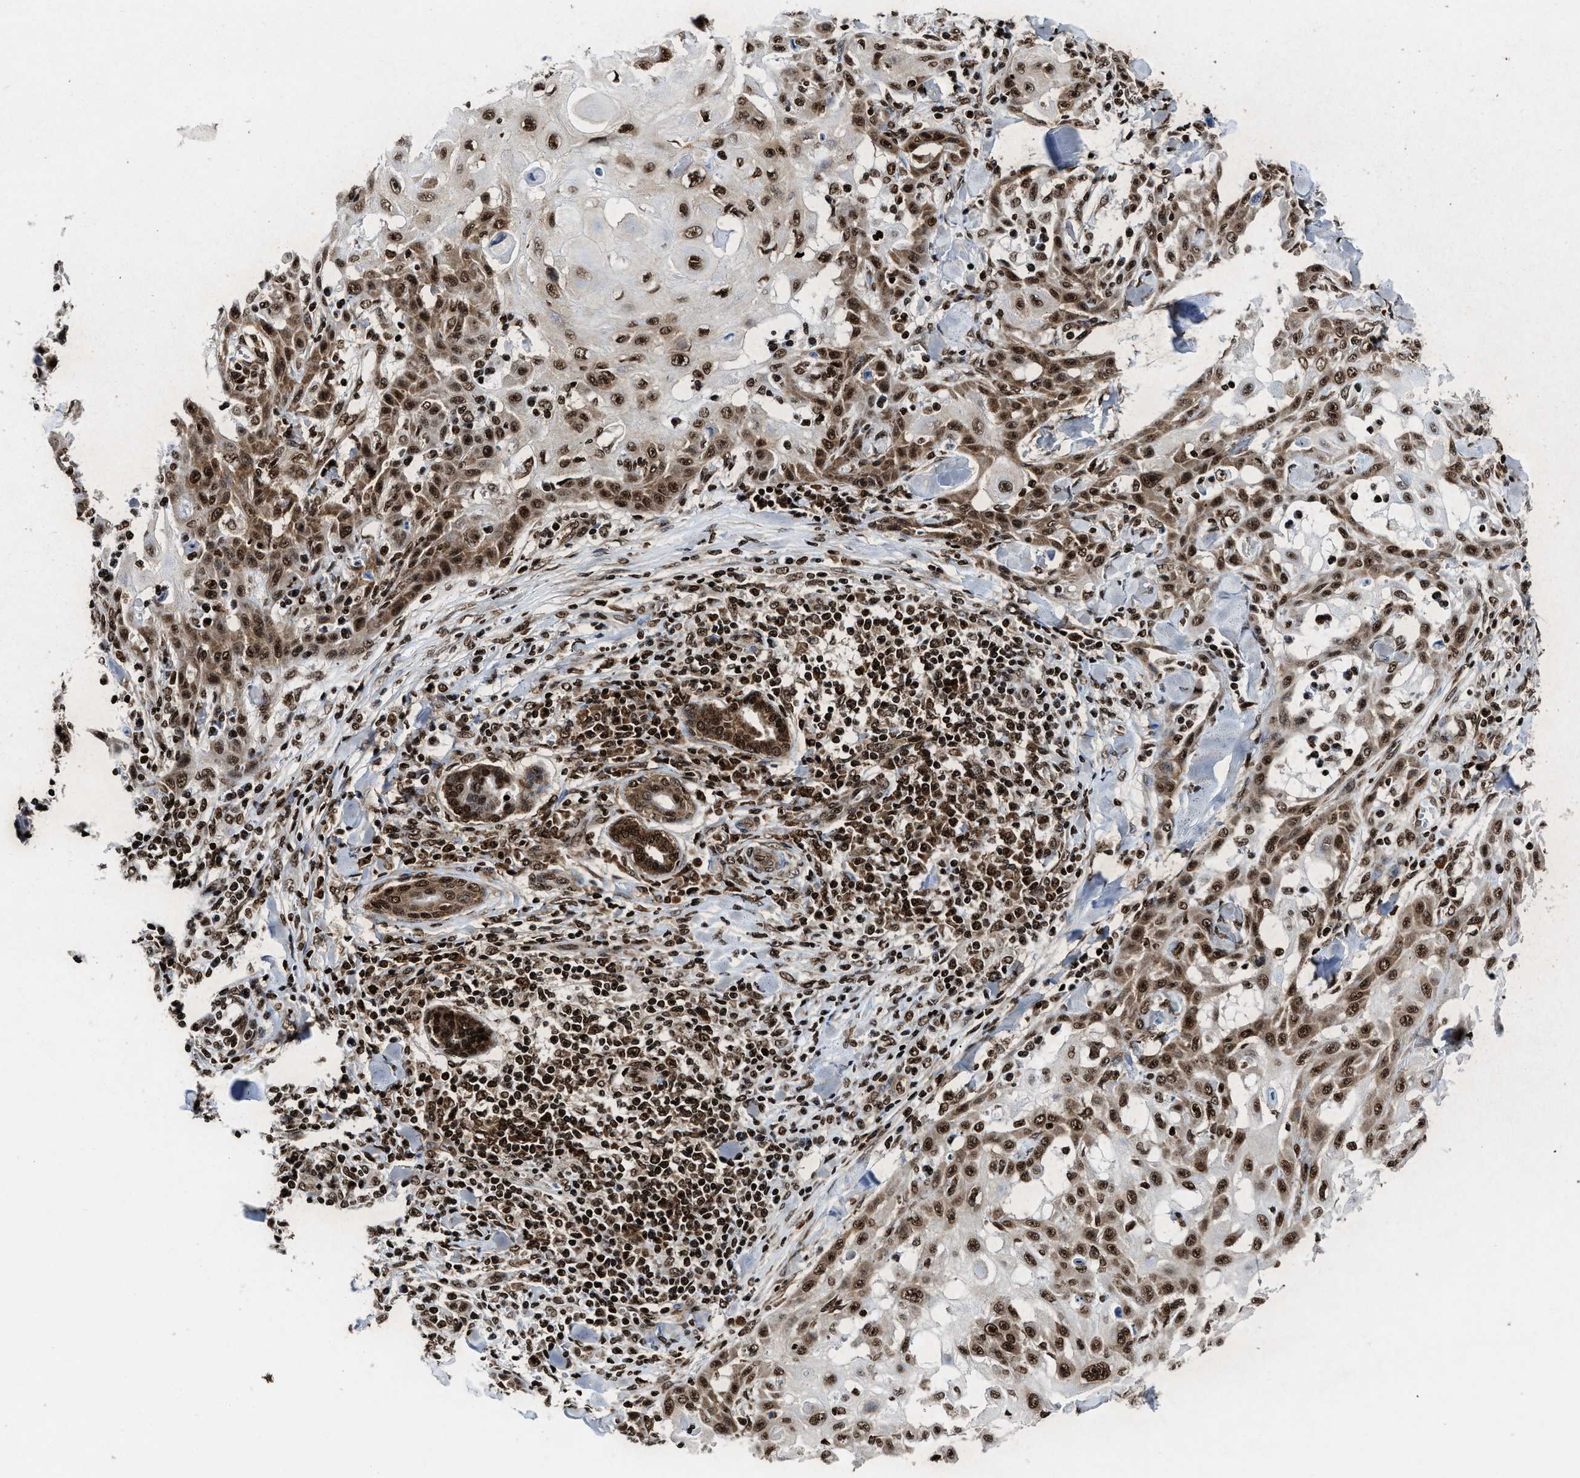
{"staining": {"intensity": "strong", "quantity": ">75%", "location": "cytoplasmic/membranous,nuclear"}, "tissue": "skin cancer", "cell_type": "Tumor cells", "image_type": "cancer", "snomed": [{"axis": "morphology", "description": "Squamous cell carcinoma, NOS"}, {"axis": "topography", "description": "Skin"}], "caption": "This micrograph displays immunohistochemistry staining of skin cancer (squamous cell carcinoma), with high strong cytoplasmic/membranous and nuclear staining in approximately >75% of tumor cells.", "gene": "ALYREF", "patient": {"sex": "male", "age": 24}}